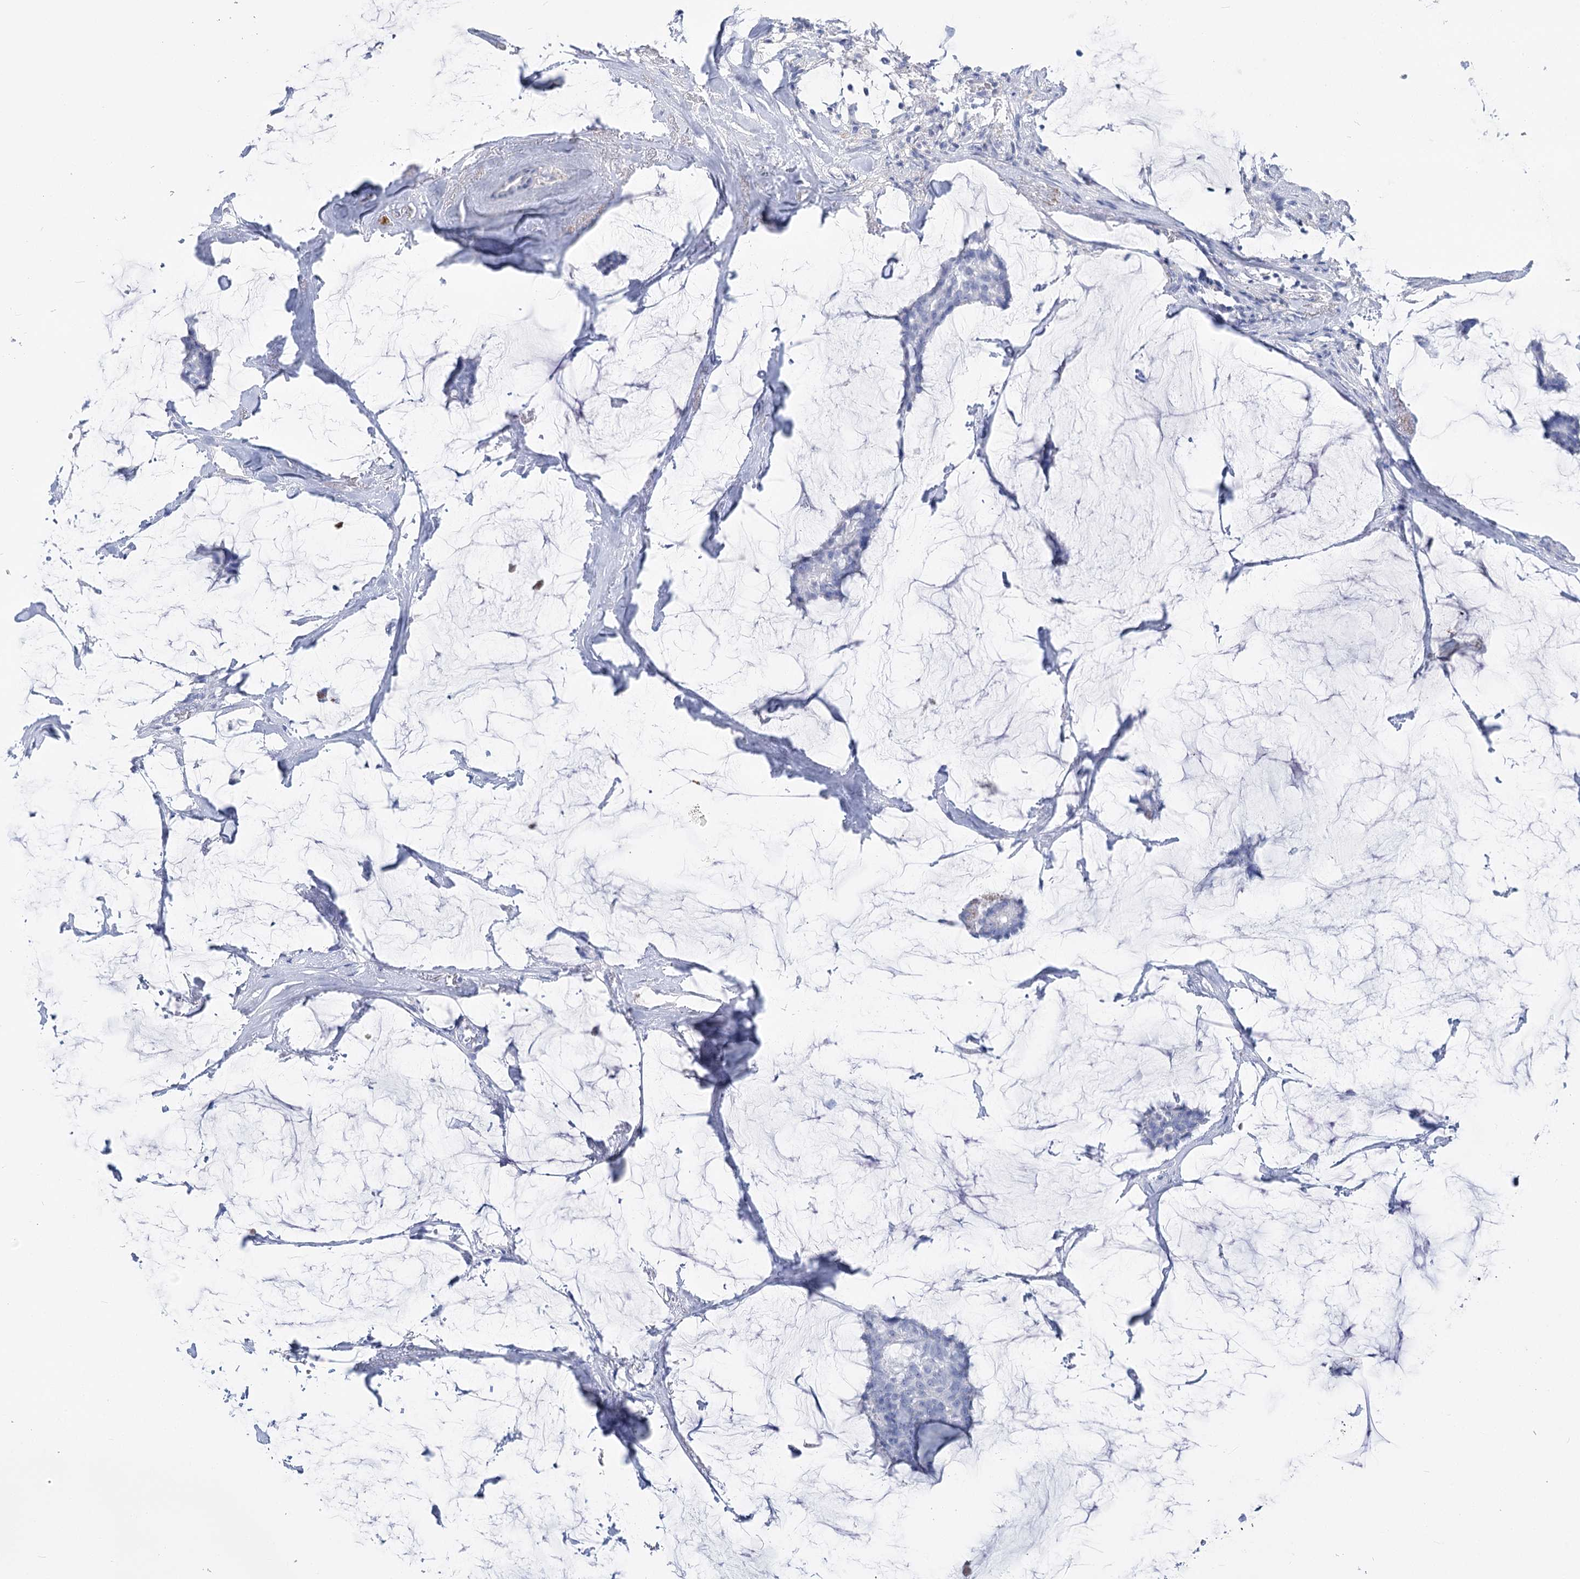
{"staining": {"intensity": "negative", "quantity": "none", "location": "none"}, "tissue": "breast cancer", "cell_type": "Tumor cells", "image_type": "cancer", "snomed": [{"axis": "morphology", "description": "Duct carcinoma"}, {"axis": "topography", "description": "Breast"}], "caption": "High power microscopy micrograph of an immunohistochemistry (IHC) photomicrograph of breast intraductal carcinoma, revealing no significant expression in tumor cells.", "gene": "PCDHA1", "patient": {"sex": "female", "age": 93}}